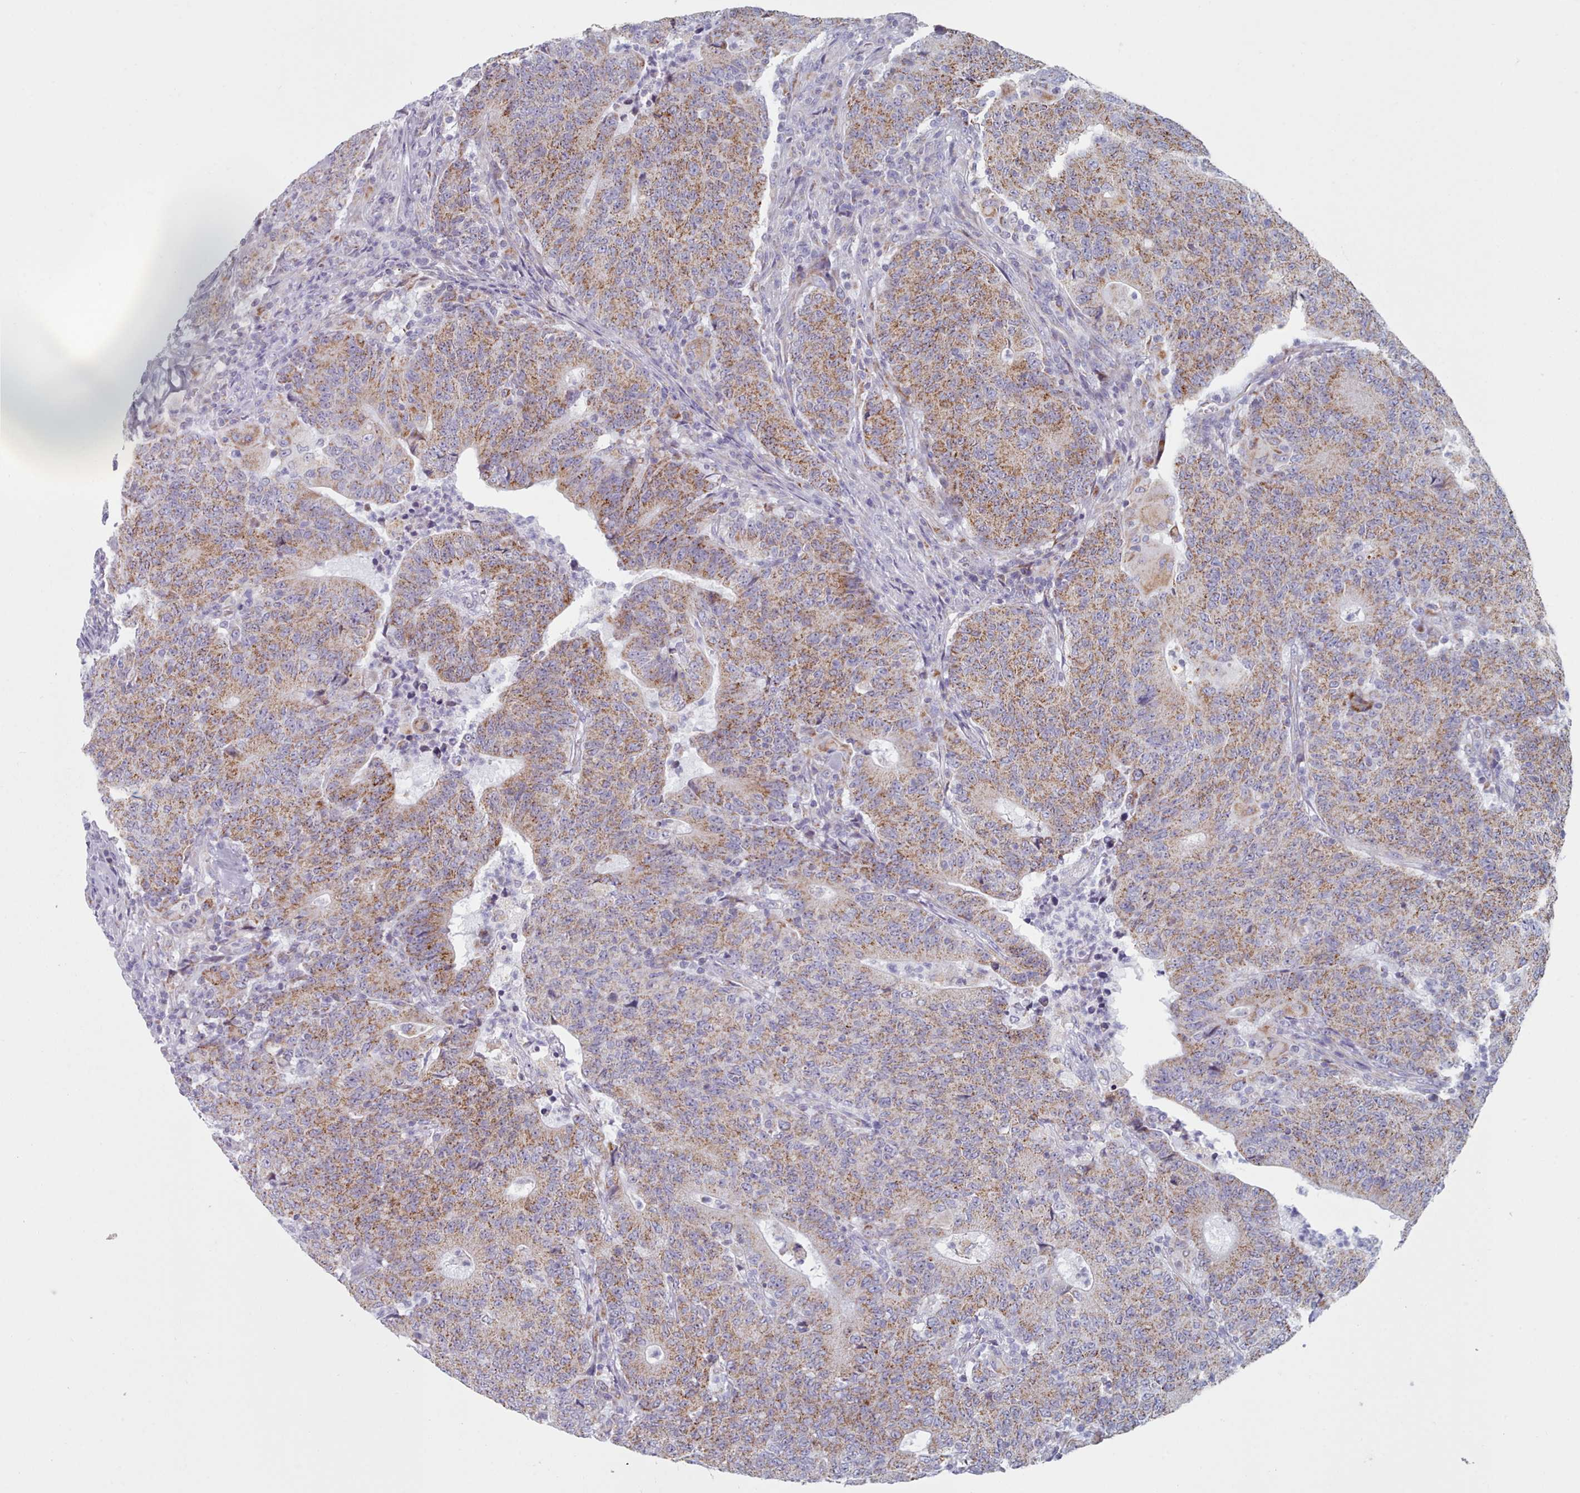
{"staining": {"intensity": "moderate", "quantity": ">75%", "location": "cytoplasmic/membranous"}, "tissue": "colorectal cancer", "cell_type": "Tumor cells", "image_type": "cancer", "snomed": [{"axis": "morphology", "description": "Adenocarcinoma, NOS"}, {"axis": "topography", "description": "Colon"}], "caption": "Adenocarcinoma (colorectal) was stained to show a protein in brown. There is medium levels of moderate cytoplasmic/membranous positivity in approximately >75% of tumor cells. (IHC, brightfield microscopy, high magnification).", "gene": "FAM170B", "patient": {"sex": "female", "age": 75}}